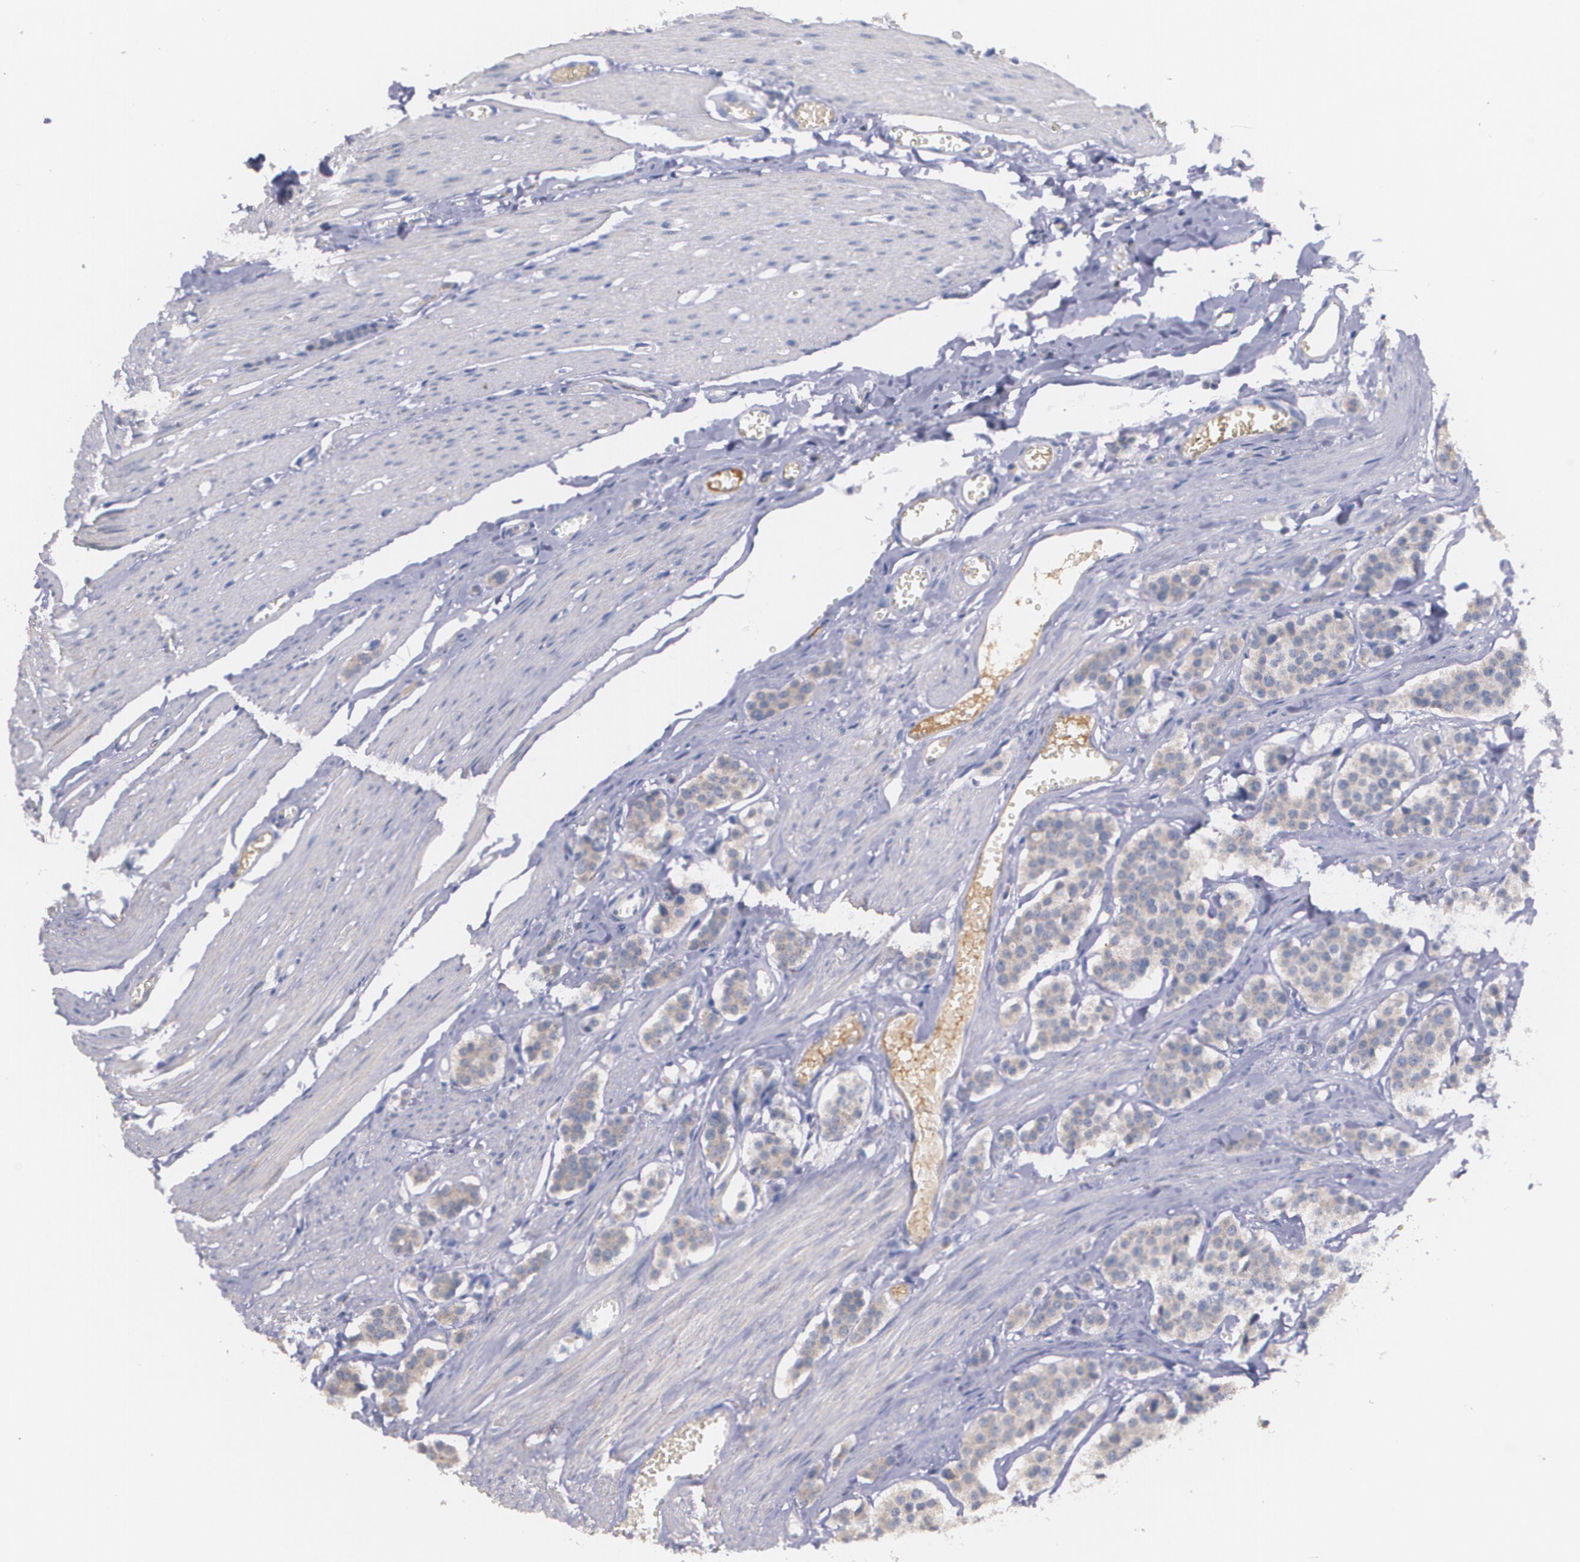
{"staining": {"intensity": "weak", "quantity": ">75%", "location": "cytoplasmic/membranous"}, "tissue": "carcinoid", "cell_type": "Tumor cells", "image_type": "cancer", "snomed": [{"axis": "morphology", "description": "Carcinoid, malignant, NOS"}, {"axis": "topography", "description": "Small intestine"}], "caption": "Immunohistochemistry staining of carcinoid, which displays low levels of weak cytoplasmic/membranous positivity in approximately >75% of tumor cells indicating weak cytoplasmic/membranous protein expression. The staining was performed using DAB (brown) for protein detection and nuclei were counterstained in hematoxylin (blue).", "gene": "AMBP", "patient": {"sex": "male", "age": 60}}